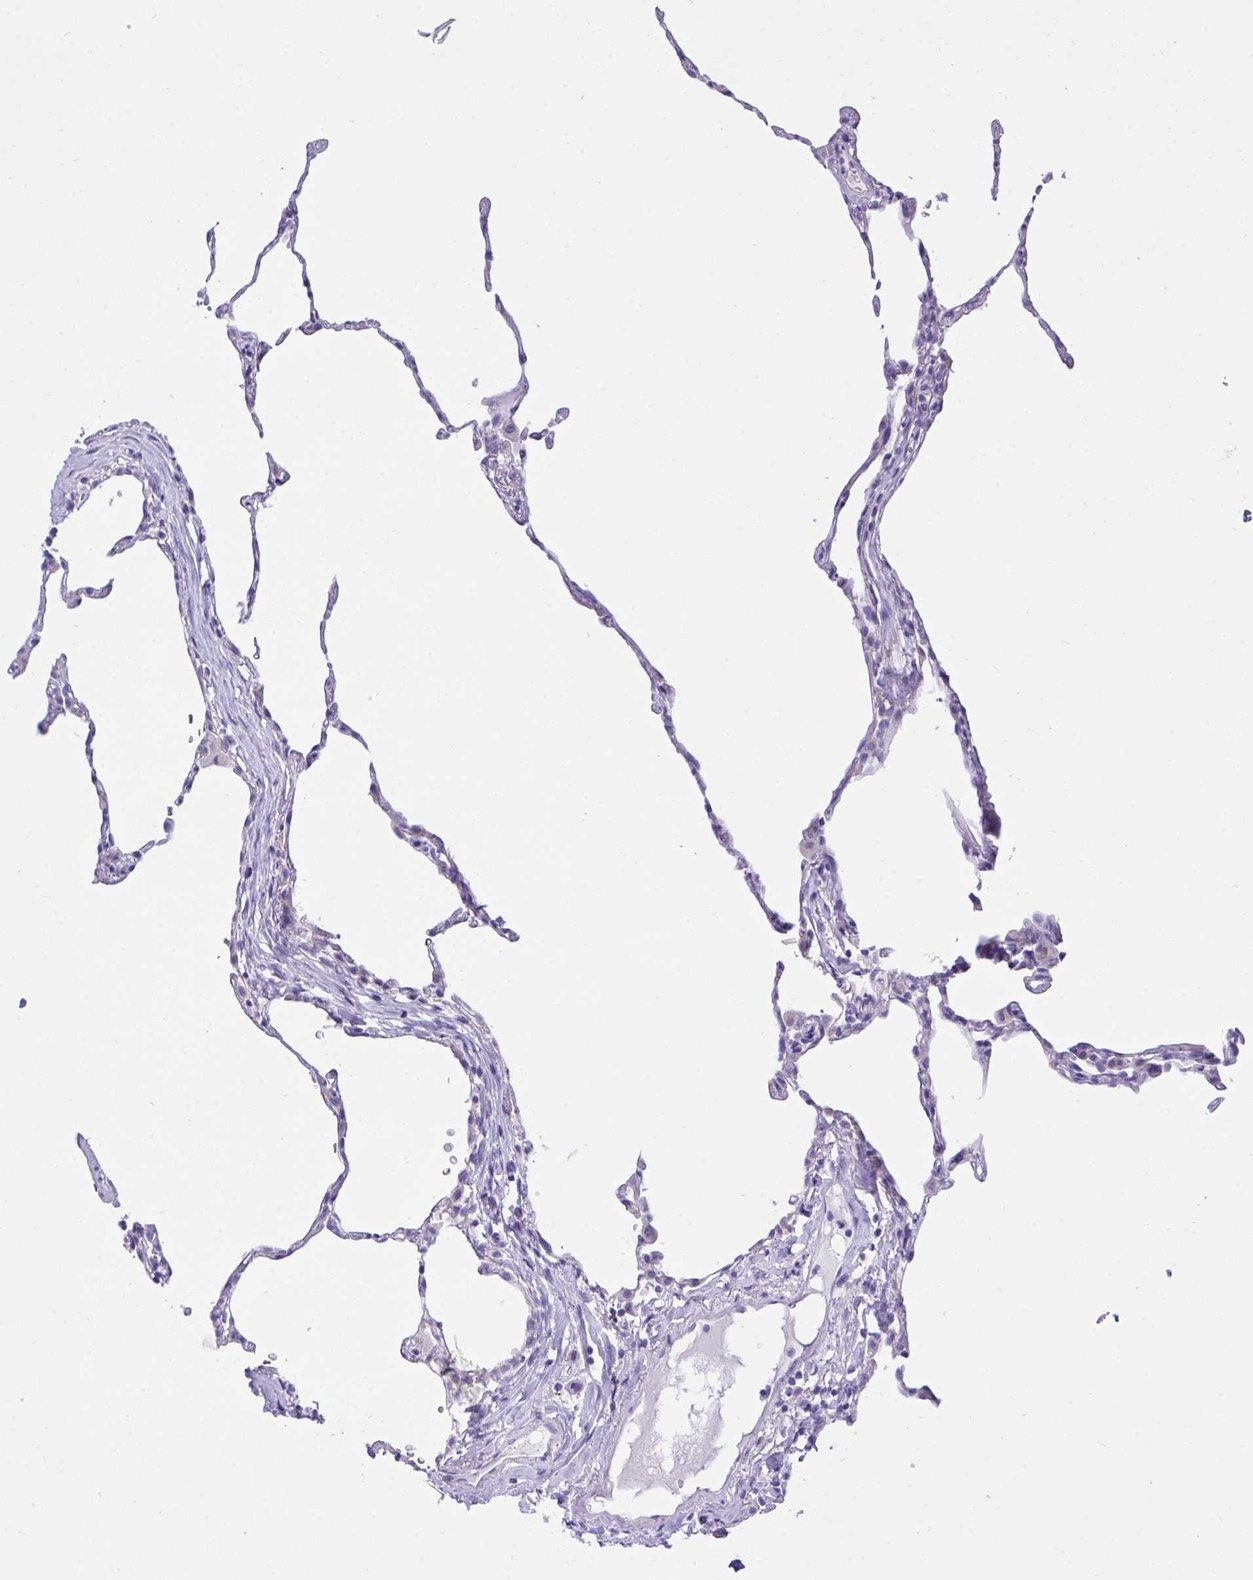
{"staining": {"intensity": "negative", "quantity": "none", "location": "none"}, "tissue": "lung", "cell_type": "Alveolar cells", "image_type": "normal", "snomed": [{"axis": "morphology", "description": "Normal tissue, NOS"}, {"axis": "topography", "description": "Lung"}], "caption": "This is an immunohistochemistry micrograph of benign lung. There is no positivity in alveolar cells.", "gene": "TMEM106B", "patient": {"sex": "female", "age": 57}}